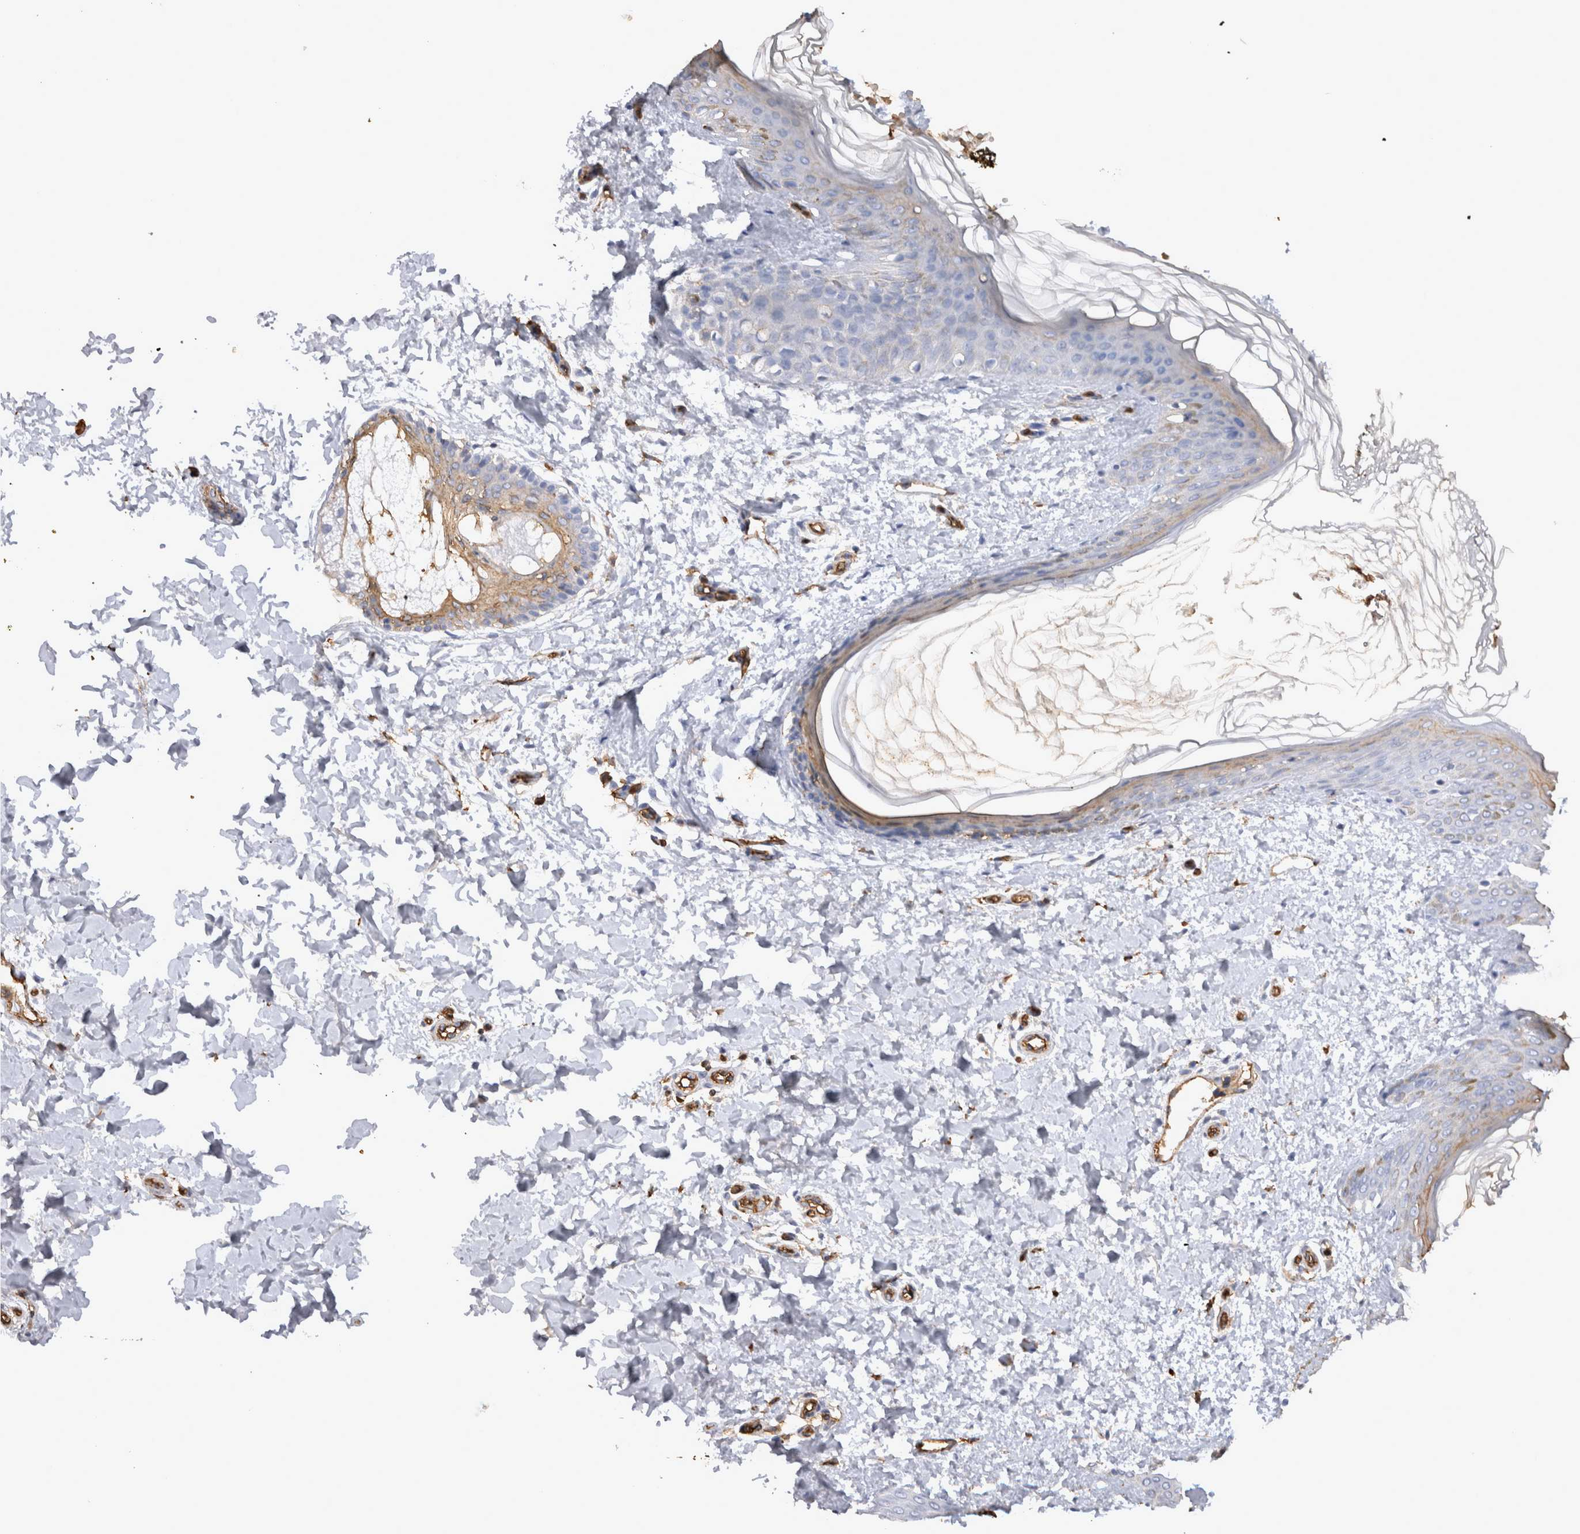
{"staining": {"intensity": "negative", "quantity": "none", "location": "none"}, "tissue": "skin", "cell_type": "Fibroblasts", "image_type": "normal", "snomed": [{"axis": "morphology", "description": "Normal tissue, NOS"}, {"axis": "morphology", "description": "Neoplasm, benign, NOS"}, {"axis": "topography", "description": "Skin"}, {"axis": "topography", "description": "Soft tissue"}], "caption": "The photomicrograph displays no significant positivity in fibroblasts of skin.", "gene": "IL17RC", "patient": {"sex": "male", "age": 26}}